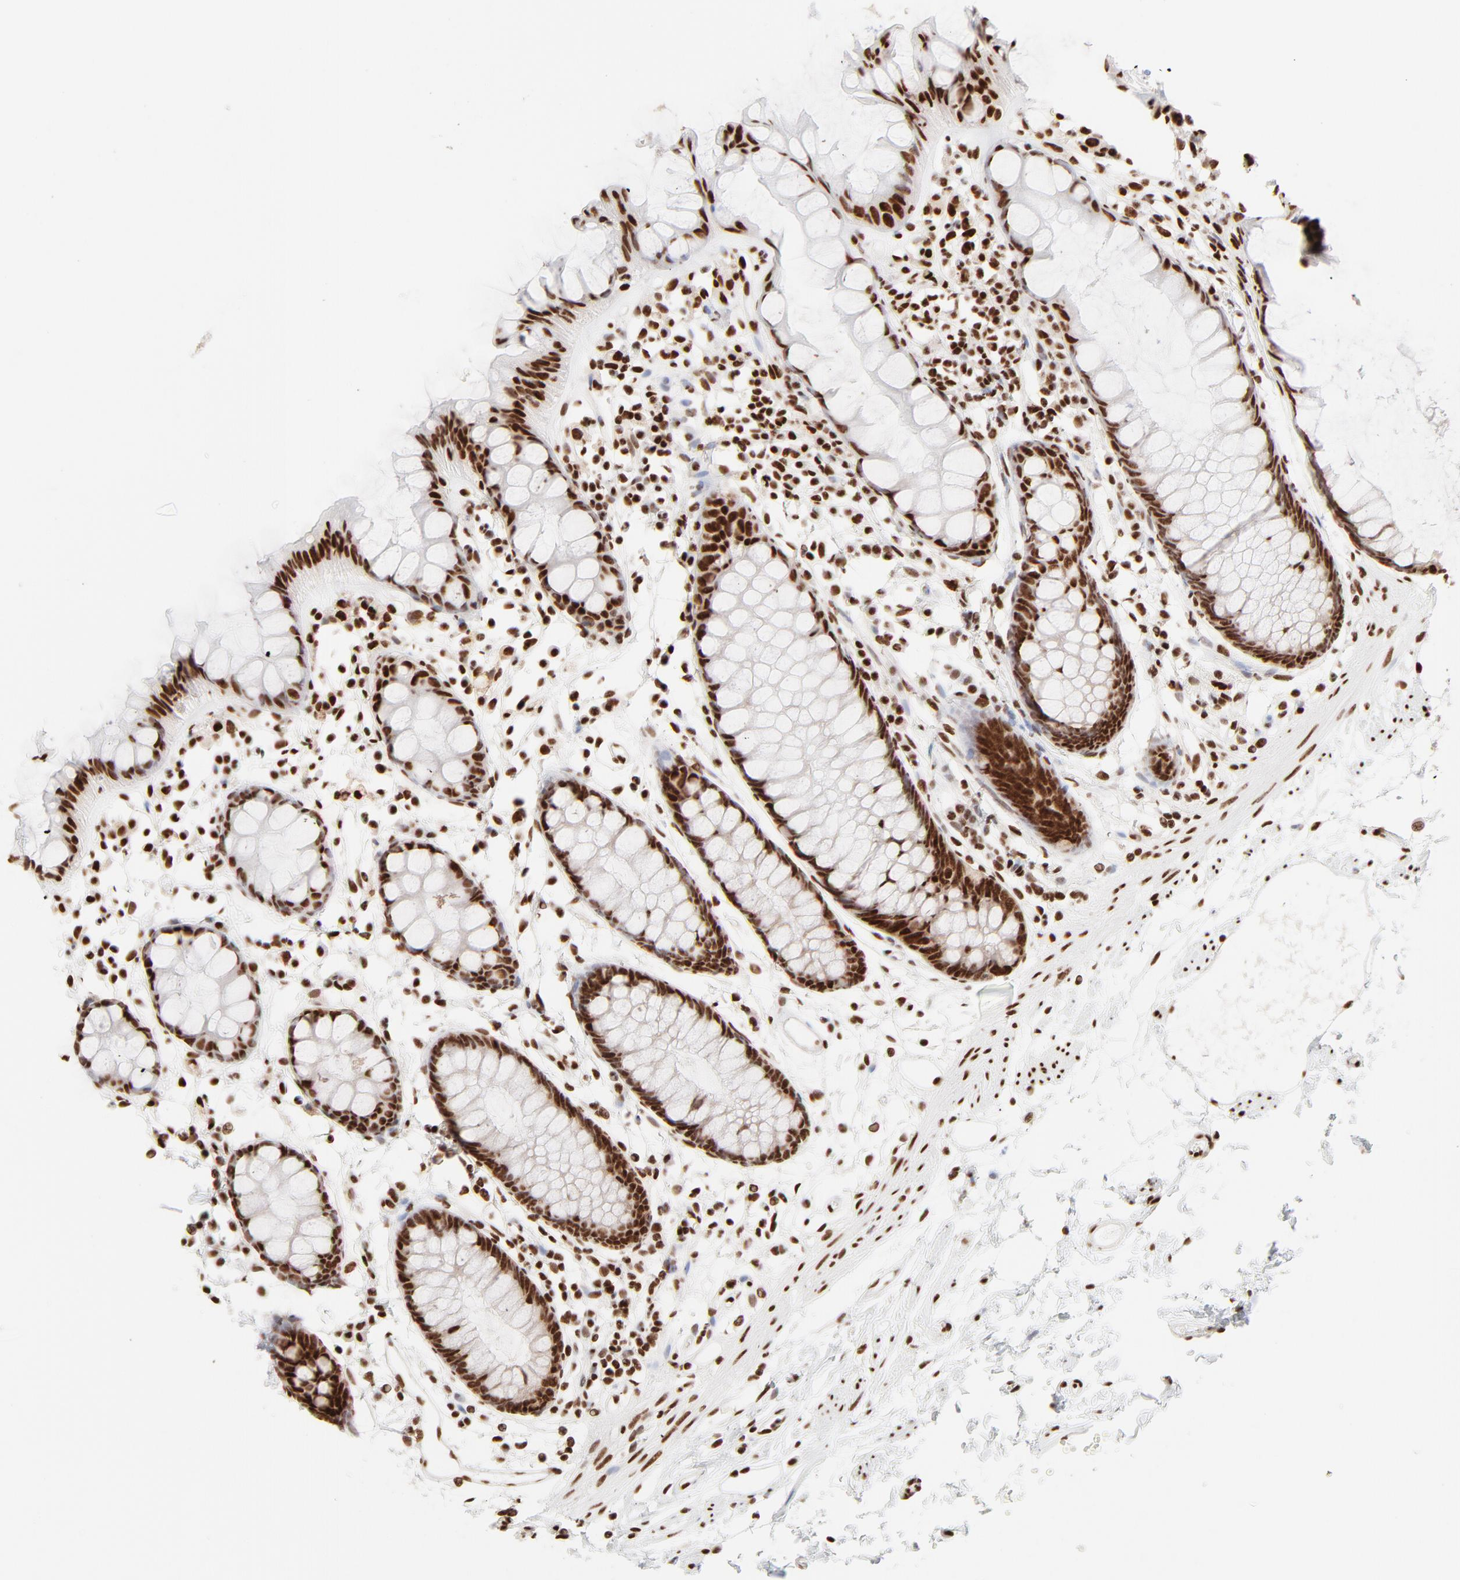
{"staining": {"intensity": "strong", "quantity": ">75%", "location": "nuclear"}, "tissue": "rectum", "cell_type": "Glandular cells", "image_type": "normal", "snomed": [{"axis": "morphology", "description": "Normal tissue, NOS"}, {"axis": "topography", "description": "Rectum"}], "caption": "Immunohistochemical staining of normal human rectum displays strong nuclear protein positivity in about >75% of glandular cells. (Brightfield microscopy of DAB IHC at high magnification).", "gene": "TARDBP", "patient": {"sex": "female", "age": 66}}